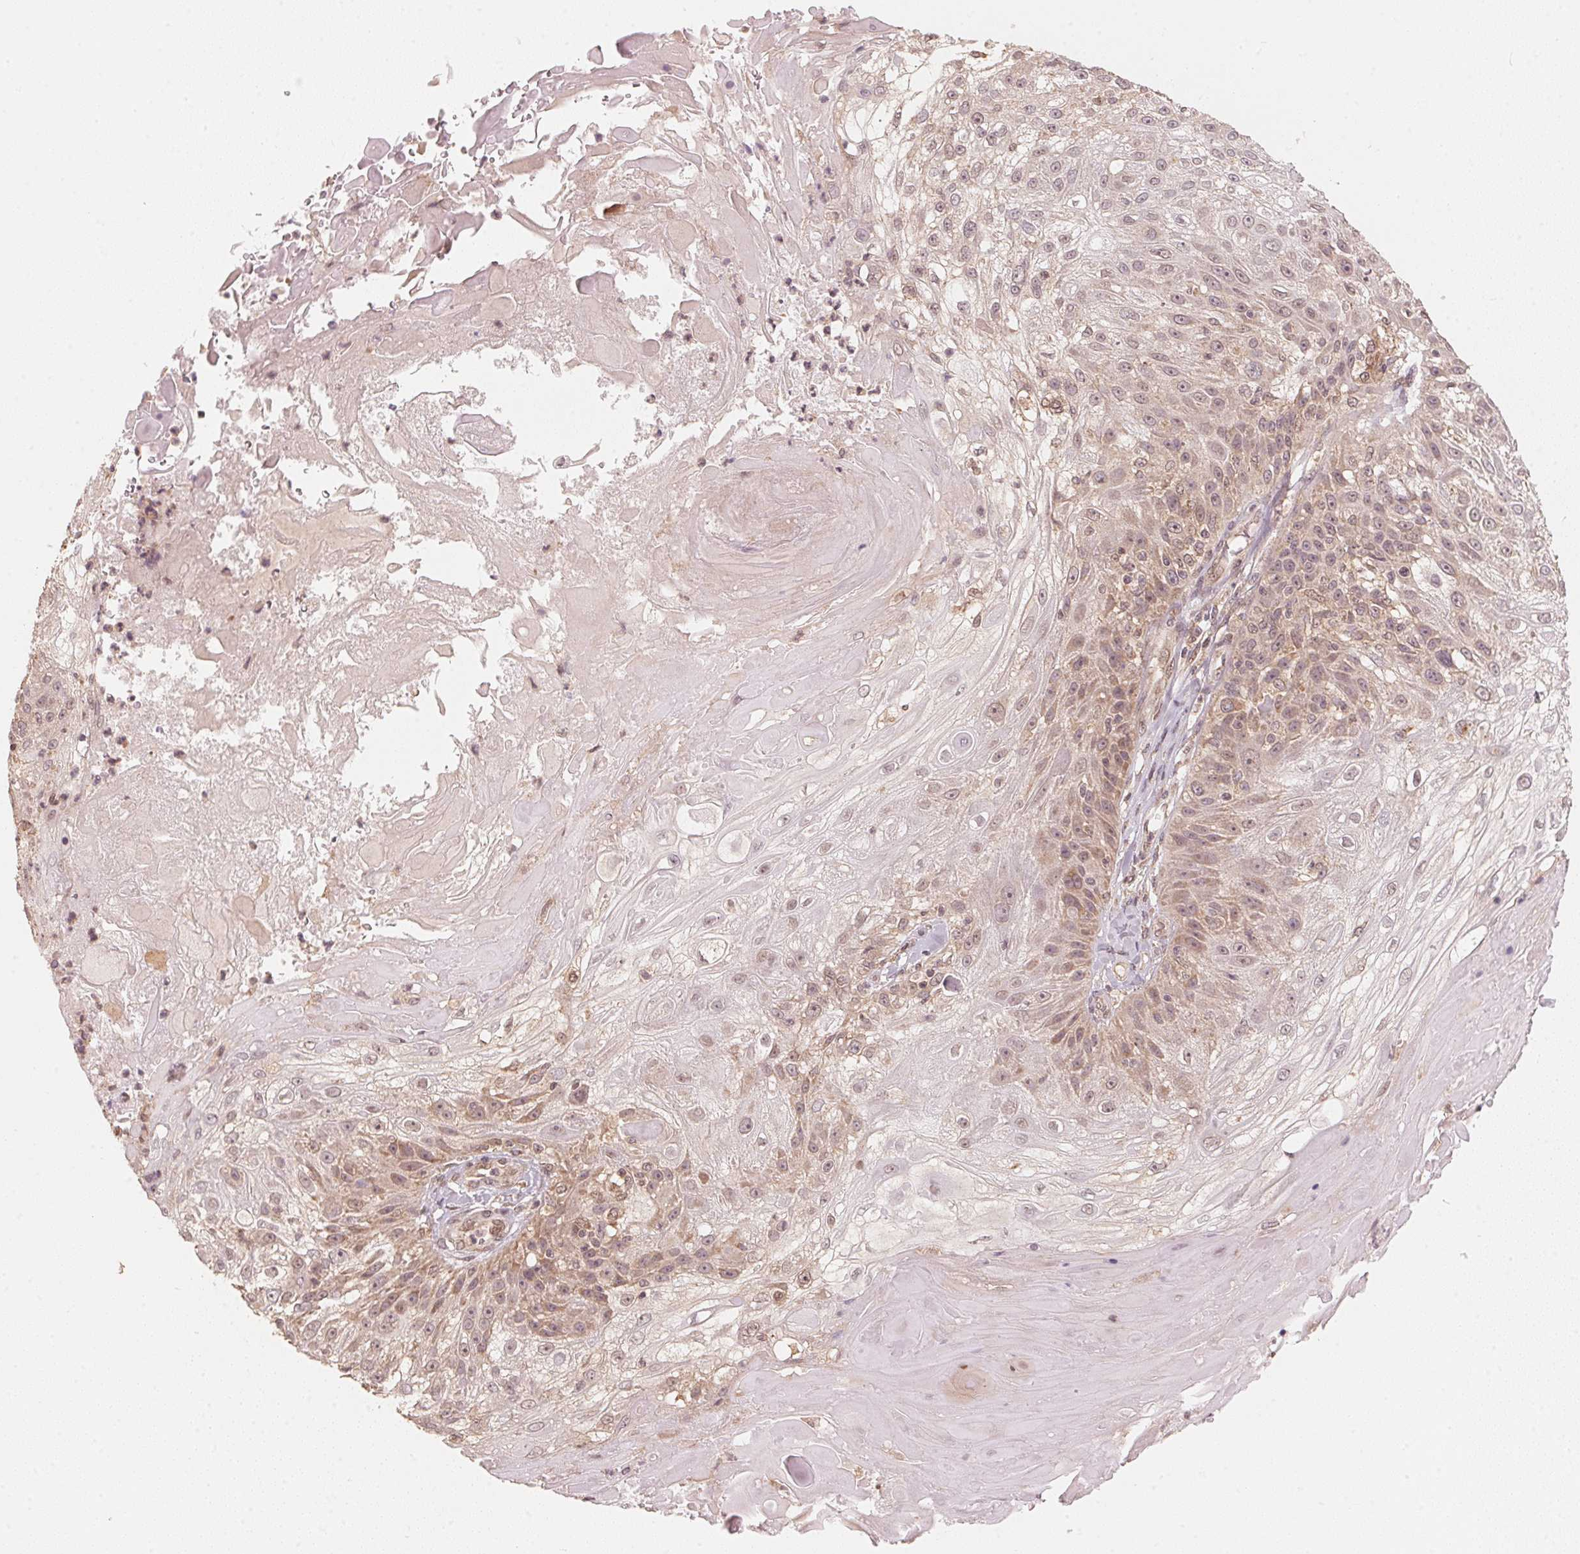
{"staining": {"intensity": "moderate", "quantity": ">75%", "location": "nuclear"}, "tissue": "skin cancer", "cell_type": "Tumor cells", "image_type": "cancer", "snomed": [{"axis": "morphology", "description": "Normal tissue, NOS"}, {"axis": "morphology", "description": "Squamous cell carcinoma, NOS"}, {"axis": "topography", "description": "Skin"}], "caption": "Immunohistochemical staining of skin cancer reveals medium levels of moderate nuclear protein positivity in about >75% of tumor cells. The protein of interest is stained brown, and the nuclei are stained in blue (DAB IHC with brightfield microscopy, high magnification).", "gene": "C2orf73", "patient": {"sex": "female", "age": 83}}